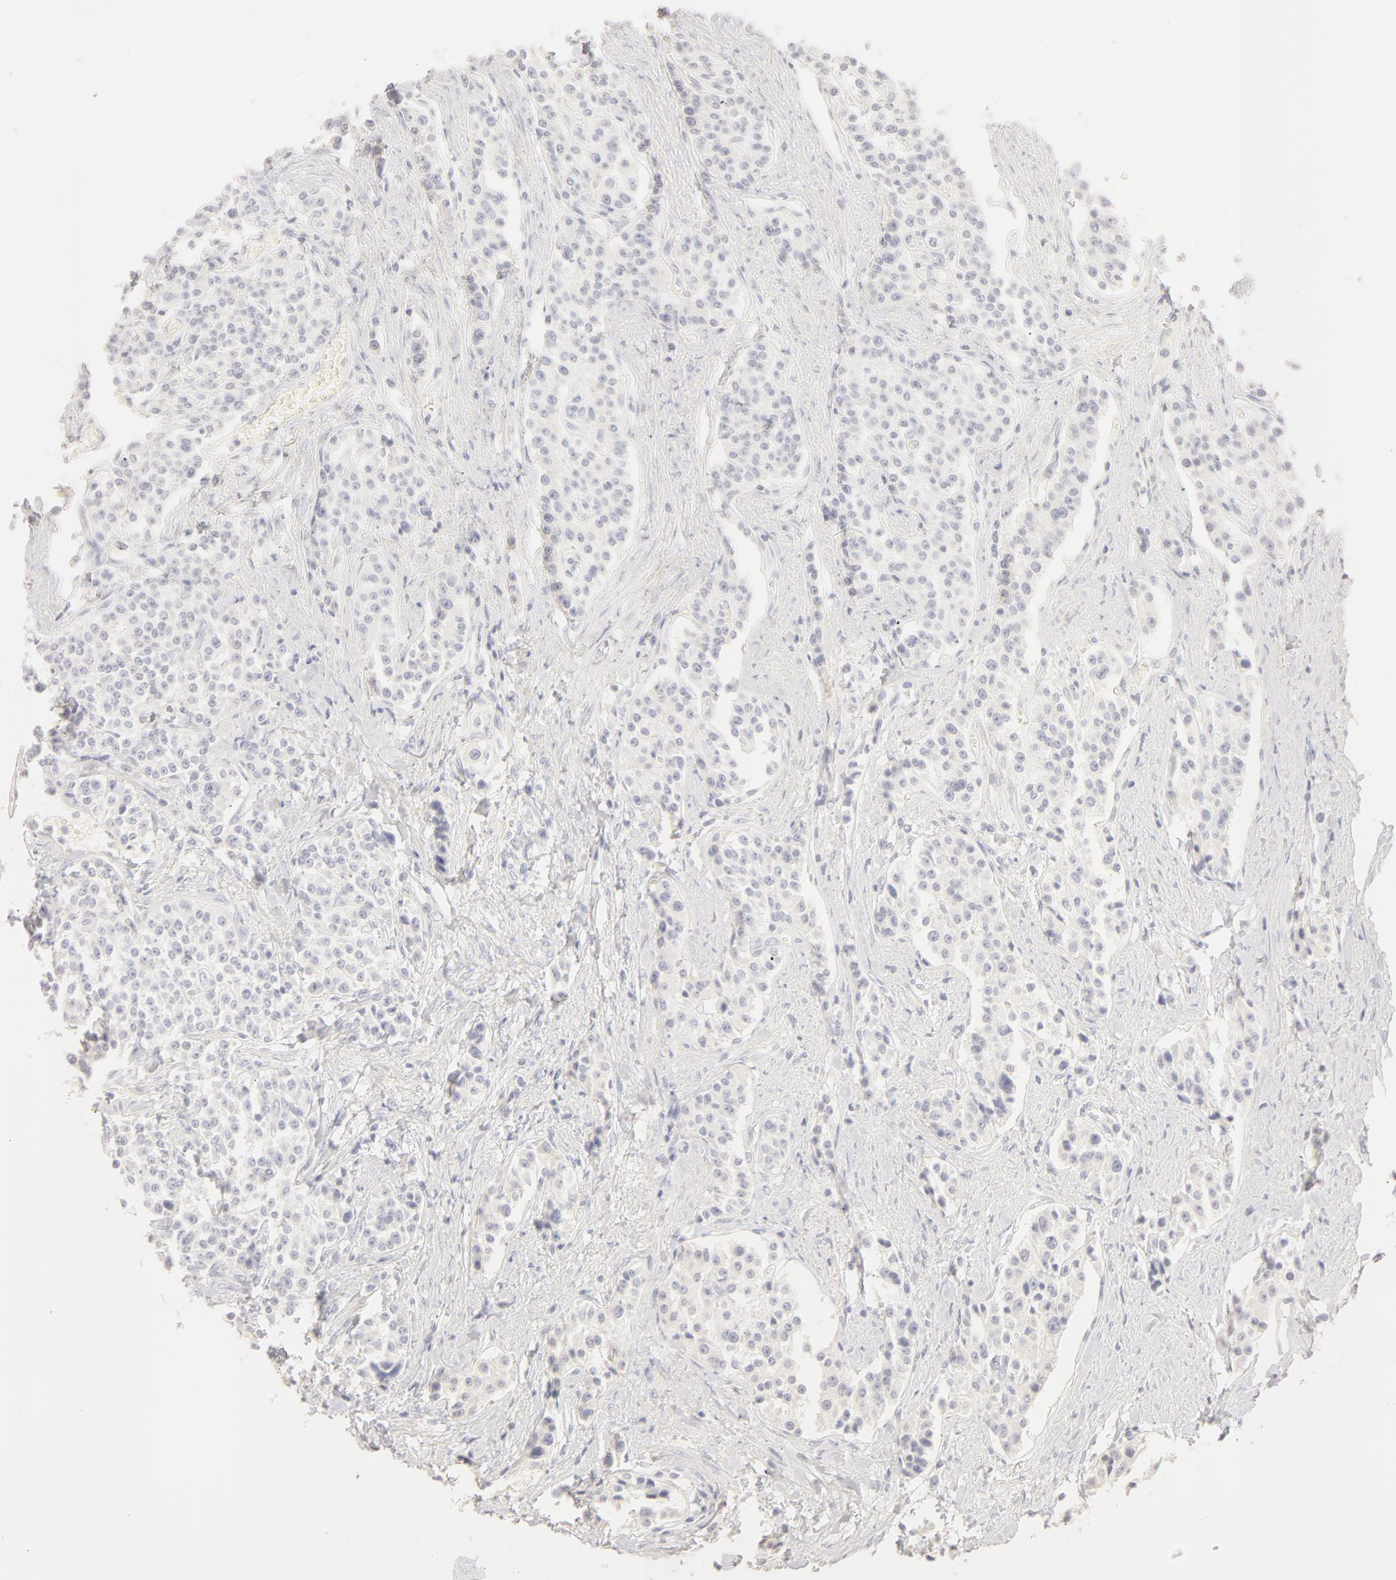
{"staining": {"intensity": "negative", "quantity": "none", "location": "none"}, "tissue": "carcinoid", "cell_type": "Tumor cells", "image_type": "cancer", "snomed": [{"axis": "morphology", "description": "Carcinoid, malignant, NOS"}, {"axis": "topography", "description": "Stomach"}], "caption": "Immunohistochemistry (IHC) photomicrograph of neoplastic tissue: carcinoid (malignant) stained with DAB (3,3'-diaminobenzidine) shows no significant protein positivity in tumor cells. The staining is performed using DAB (3,3'-diaminobenzidine) brown chromogen with nuclei counter-stained in using hematoxylin.", "gene": "LGALS7B", "patient": {"sex": "female", "age": 76}}